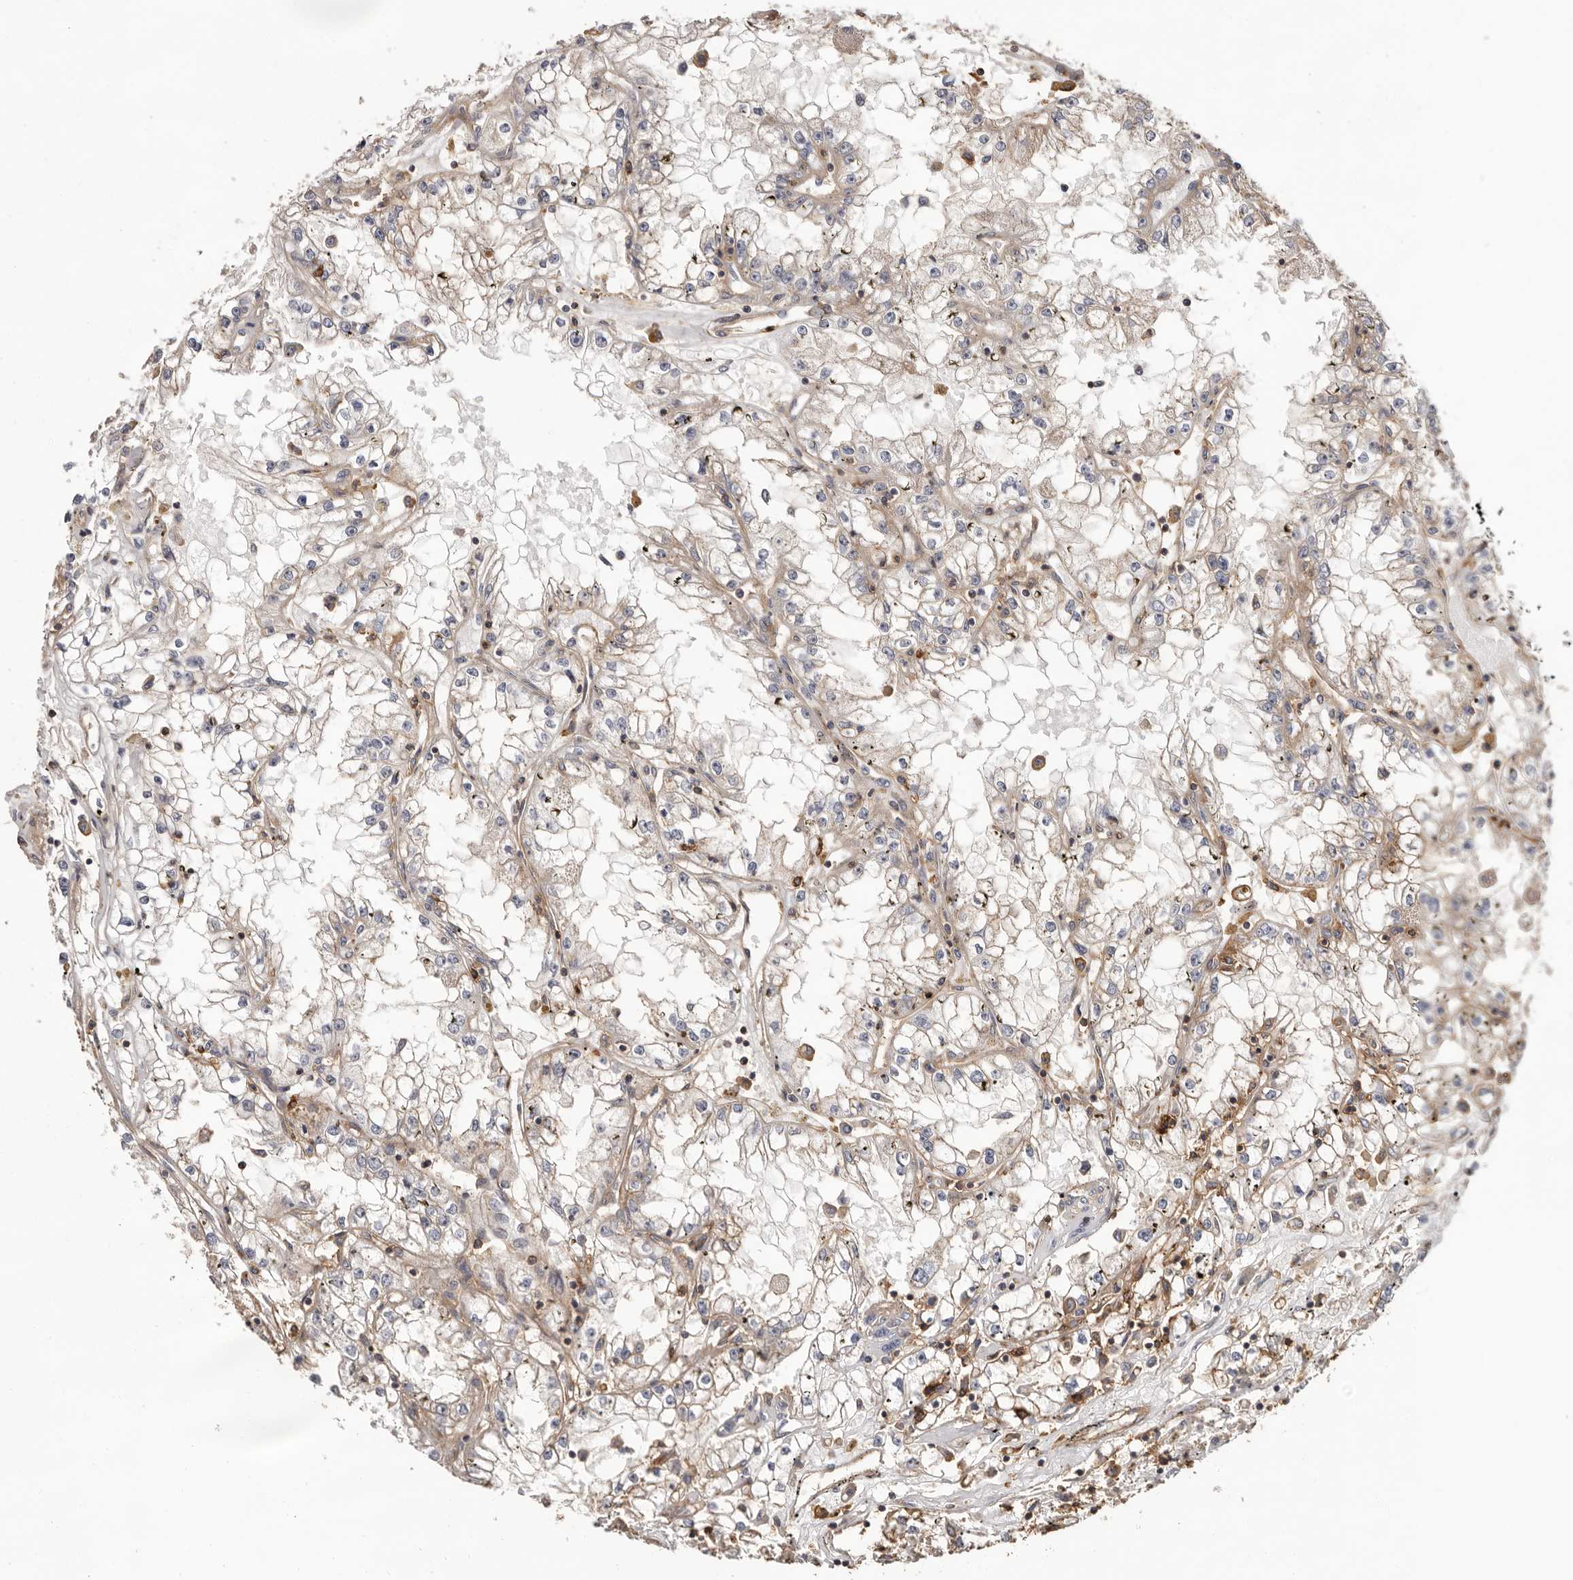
{"staining": {"intensity": "moderate", "quantity": "25%-75%", "location": "cytoplasmic/membranous"}, "tissue": "renal cancer", "cell_type": "Tumor cells", "image_type": "cancer", "snomed": [{"axis": "morphology", "description": "Adenocarcinoma, NOS"}, {"axis": "topography", "description": "Kidney"}], "caption": "The image exhibits immunohistochemical staining of renal cancer. There is moderate cytoplasmic/membranous staining is identified in approximately 25%-75% of tumor cells.", "gene": "MMACHC", "patient": {"sex": "male", "age": 56}}